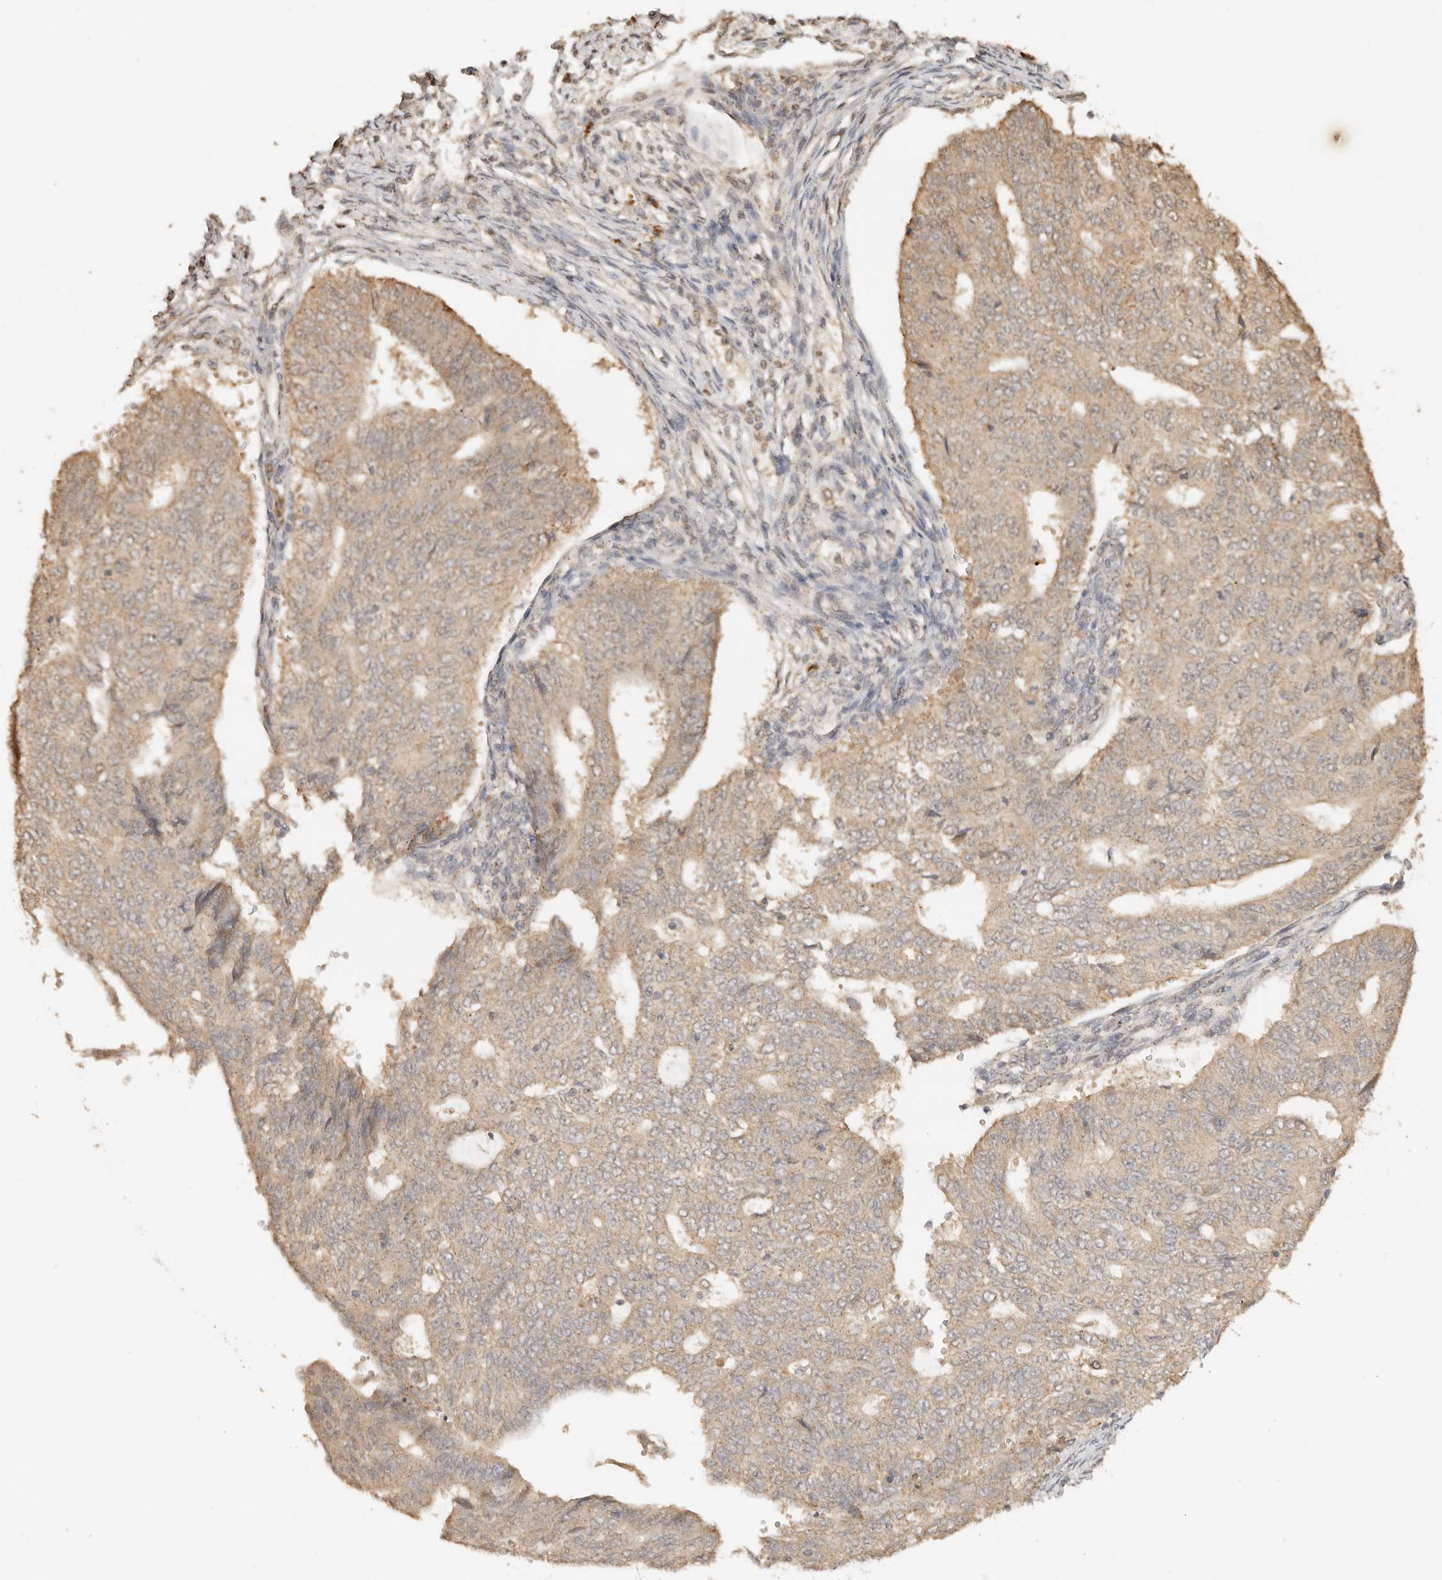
{"staining": {"intensity": "weak", "quantity": ">75%", "location": "cytoplasmic/membranous"}, "tissue": "endometrial cancer", "cell_type": "Tumor cells", "image_type": "cancer", "snomed": [{"axis": "morphology", "description": "Adenocarcinoma, NOS"}, {"axis": "topography", "description": "Endometrium"}], "caption": "Immunohistochemistry (IHC) of endometrial cancer (adenocarcinoma) shows low levels of weak cytoplasmic/membranous positivity in approximately >75% of tumor cells.", "gene": "LMO4", "patient": {"sex": "female", "age": 32}}